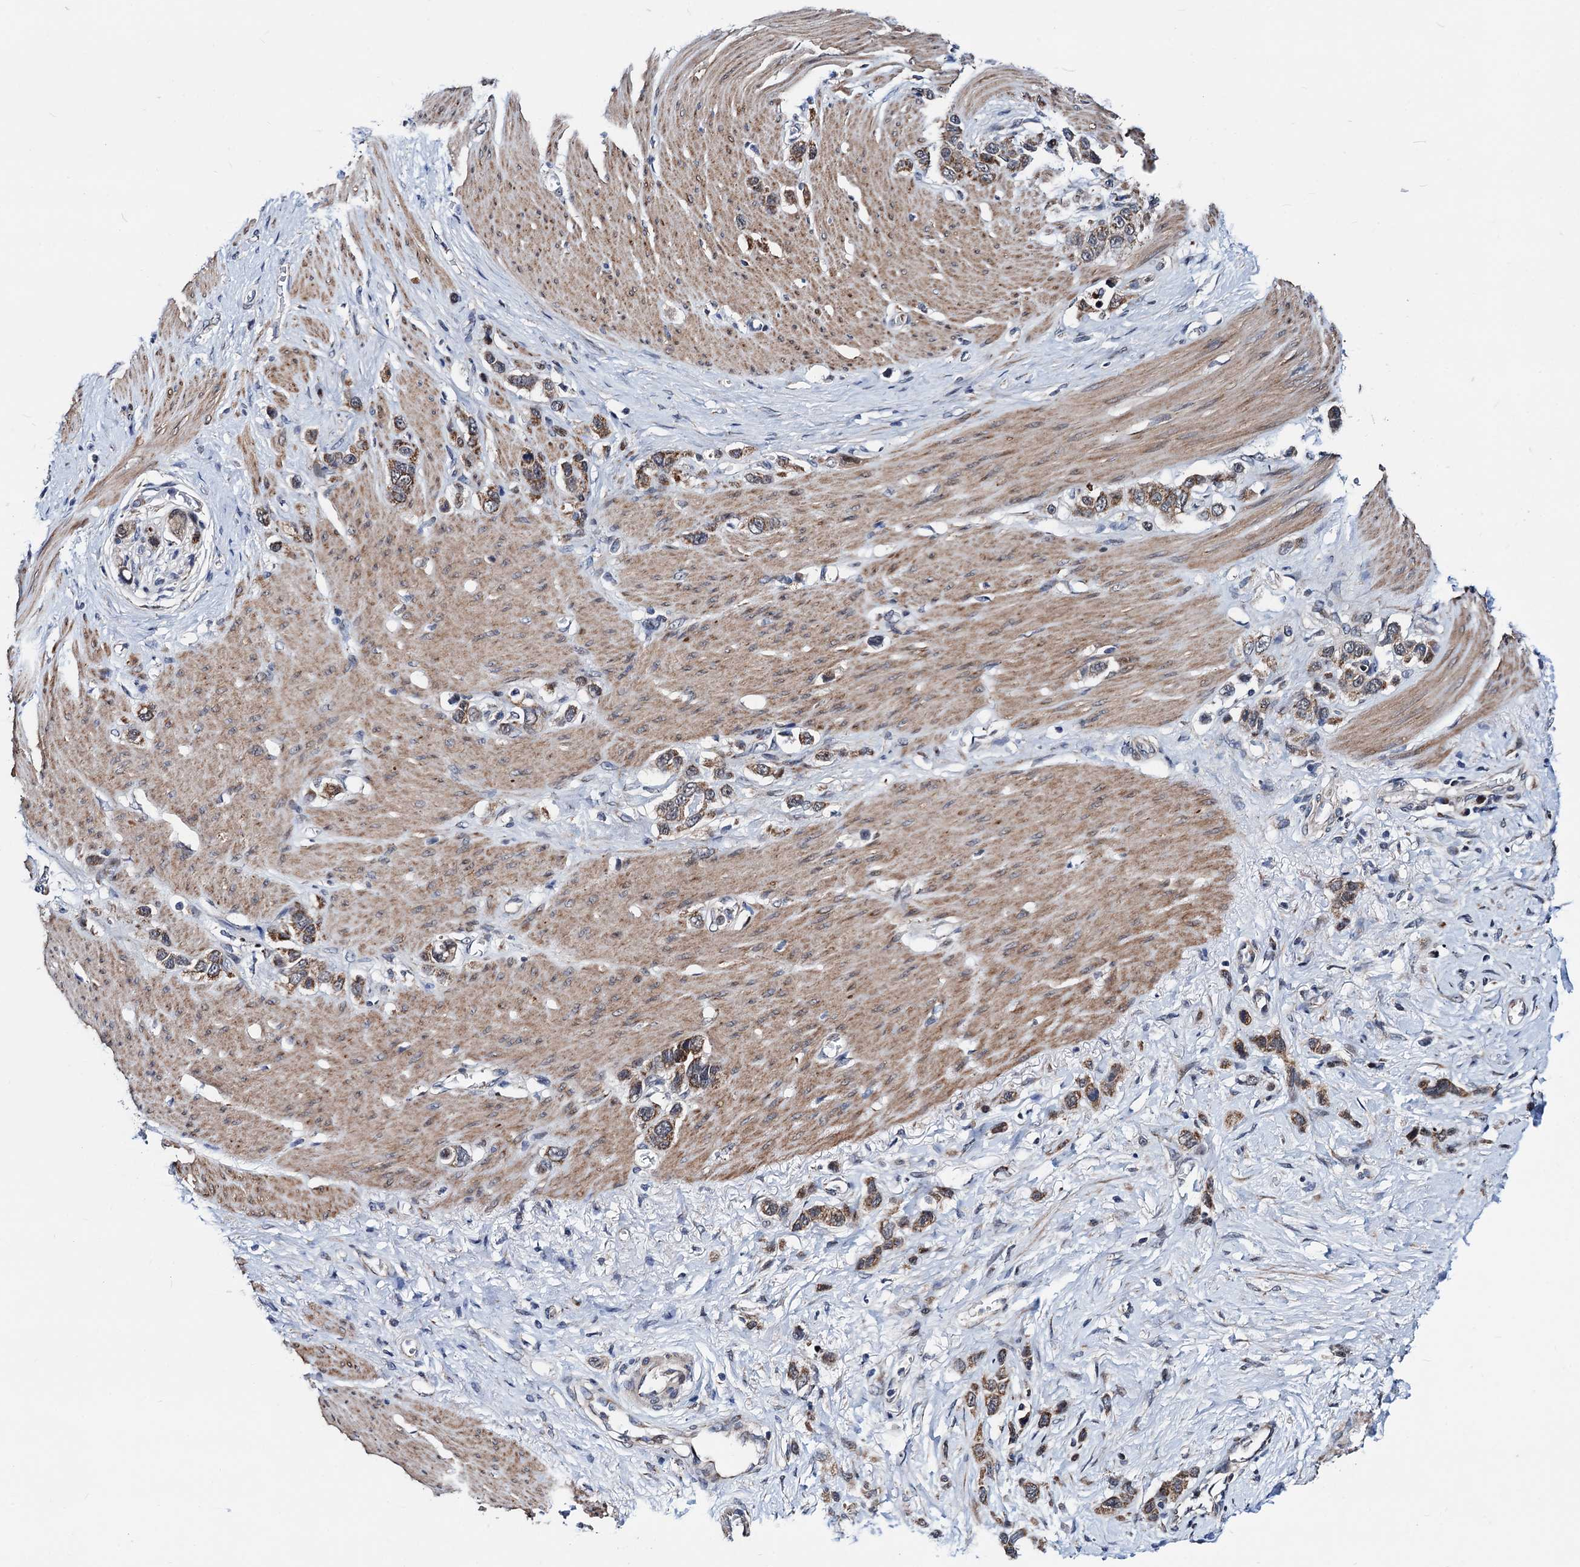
{"staining": {"intensity": "moderate", "quantity": ">75%", "location": "cytoplasmic/membranous"}, "tissue": "stomach cancer", "cell_type": "Tumor cells", "image_type": "cancer", "snomed": [{"axis": "morphology", "description": "Adenocarcinoma, NOS"}, {"axis": "morphology", "description": "Adenocarcinoma, High grade"}, {"axis": "topography", "description": "Stomach, upper"}, {"axis": "topography", "description": "Stomach, lower"}], "caption": "Immunohistochemistry of stomach adenocarcinoma displays medium levels of moderate cytoplasmic/membranous positivity in about >75% of tumor cells.", "gene": "COA4", "patient": {"sex": "female", "age": 65}}